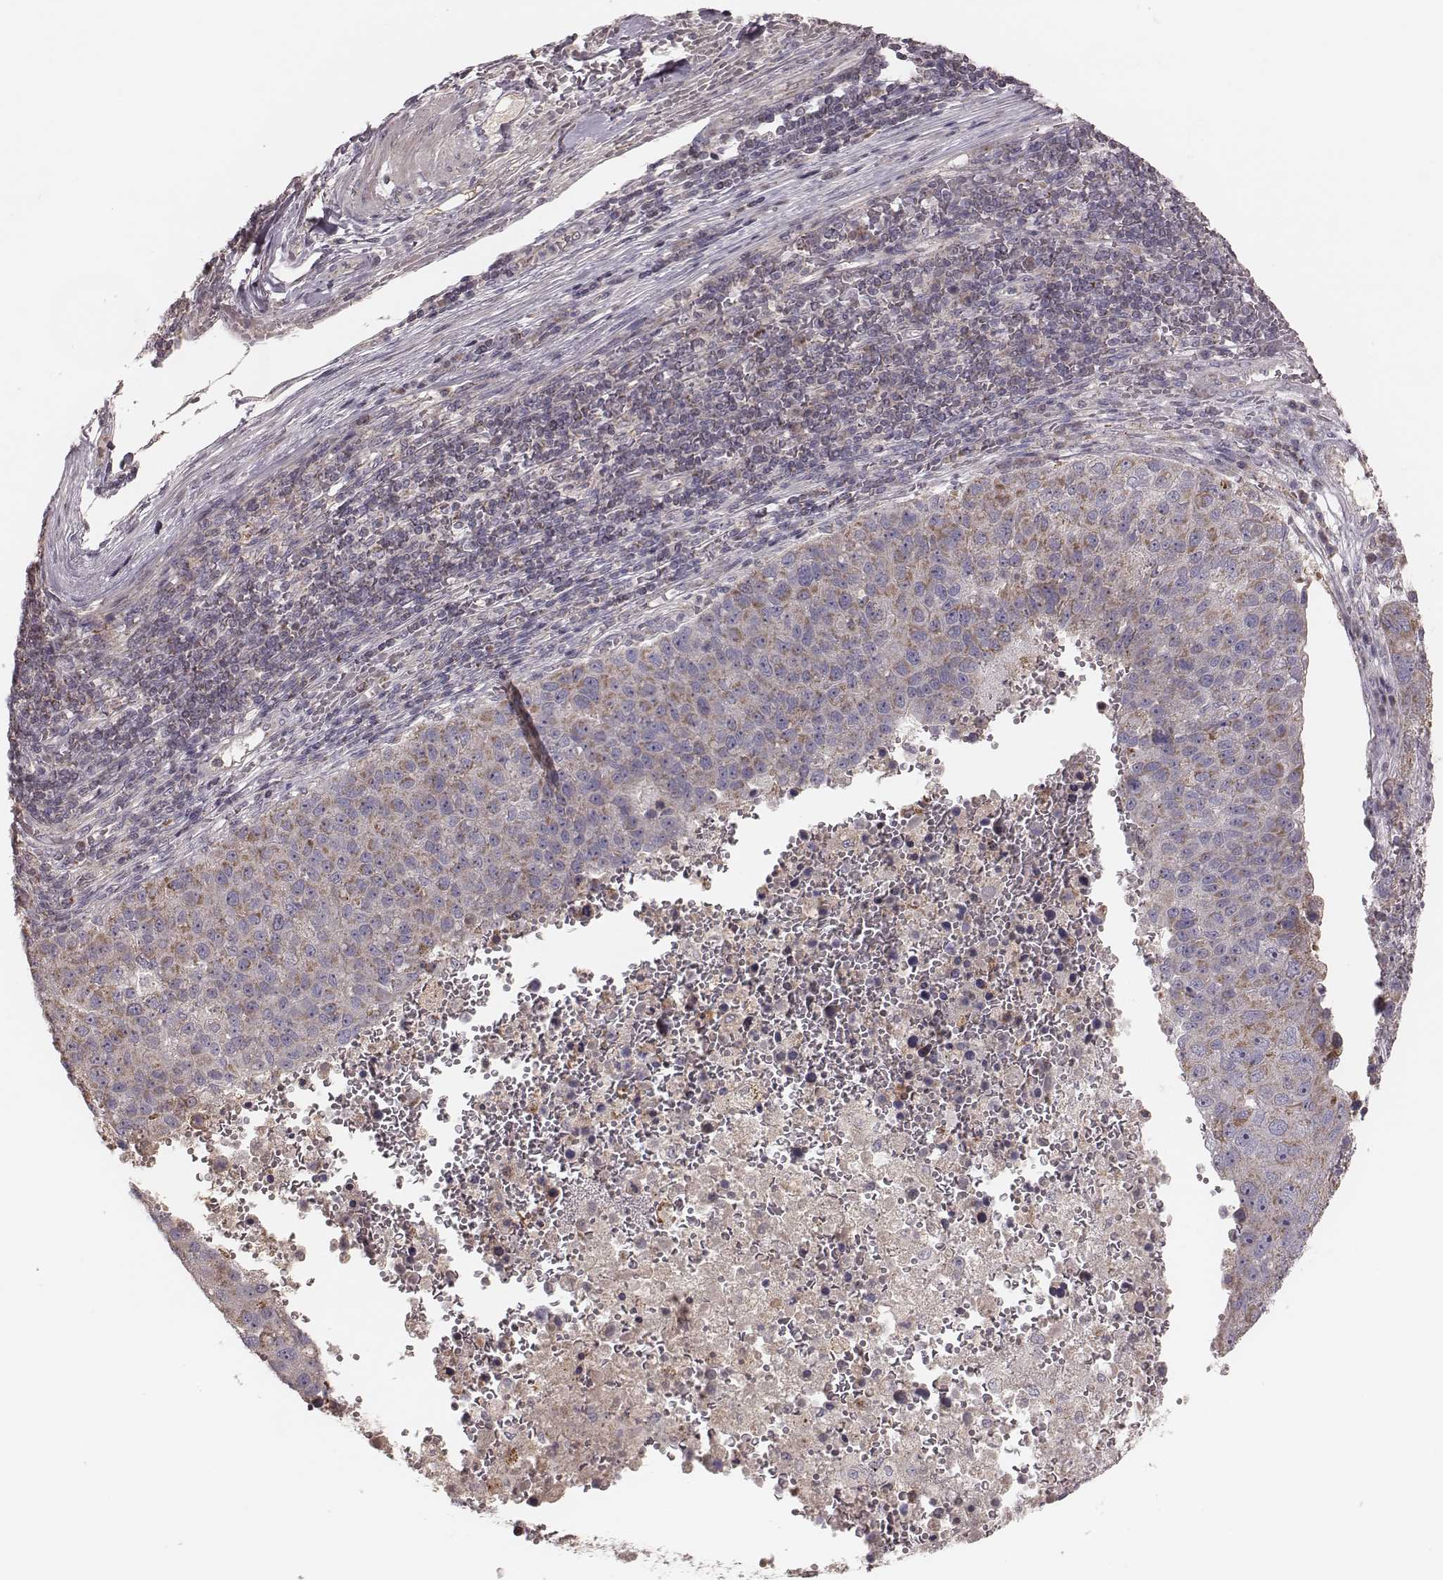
{"staining": {"intensity": "moderate", "quantity": "25%-75%", "location": "cytoplasmic/membranous"}, "tissue": "pancreatic cancer", "cell_type": "Tumor cells", "image_type": "cancer", "snomed": [{"axis": "morphology", "description": "Adenocarcinoma, NOS"}, {"axis": "topography", "description": "Pancreas"}], "caption": "A brown stain highlights moderate cytoplasmic/membranous positivity of a protein in human pancreatic cancer tumor cells.", "gene": "MRPS27", "patient": {"sex": "female", "age": 61}}